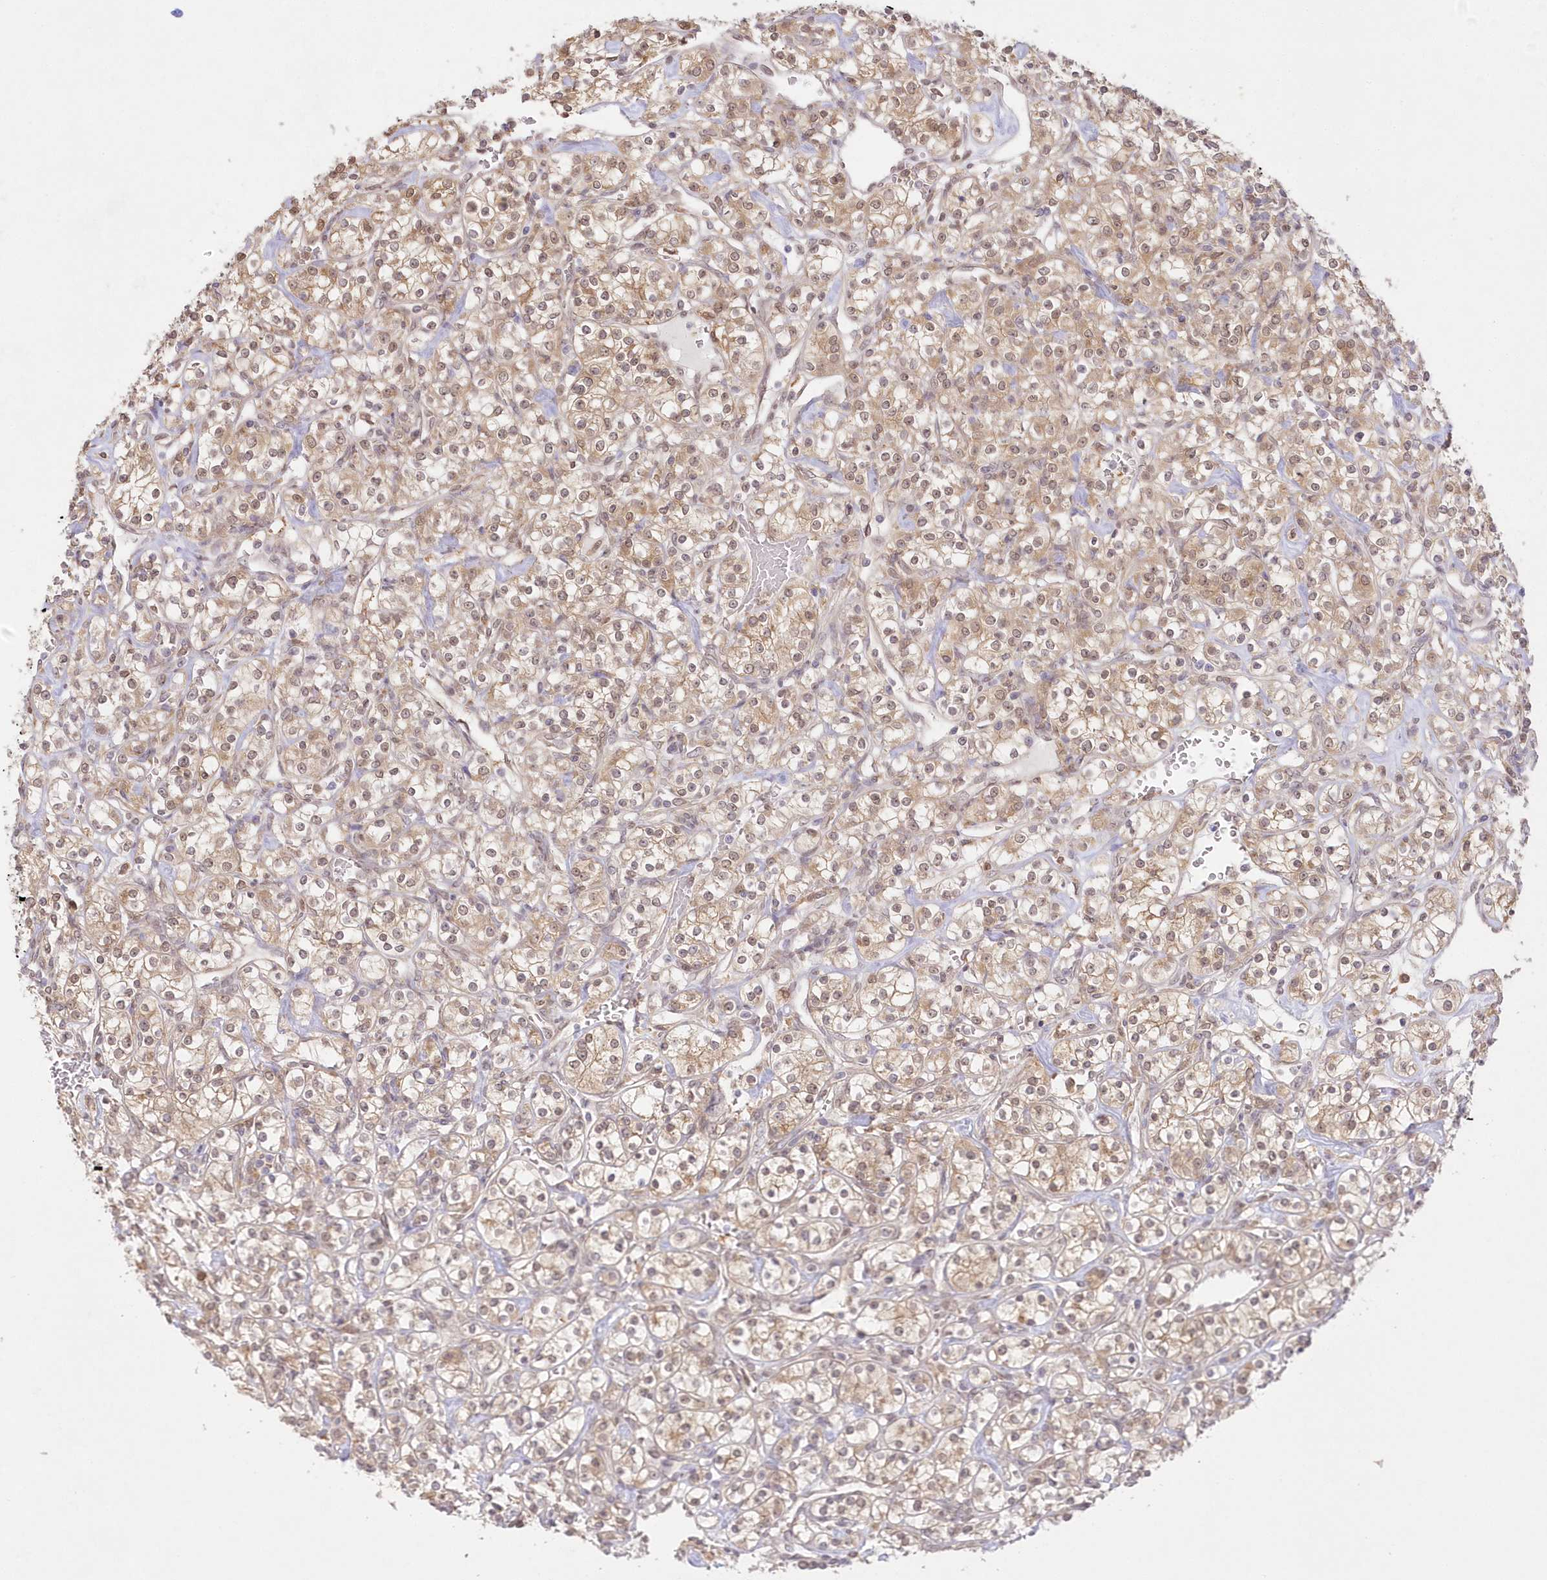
{"staining": {"intensity": "moderate", "quantity": ">75%", "location": "cytoplasmic/membranous,nuclear"}, "tissue": "renal cancer", "cell_type": "Tumor cells", "image_type": "cancer", "snomed": [{"axis": "morphology", "description": "Adenocarcinoma, NOS"}, {"axis": "topography", "description": "Kidney"}], "caption": "Protein staining exhibits moderate cytoplasmic/membranous and nuclear positivity in about >75% of tumor cells in renal cancer. Using DAB (3,3'-diaminobenzidine) (brown) and hematoxylin (blue) stains, captured at high magnification using brightfield microscopy.", "gene": "RNPEP", "patient": {"sex": "male", "age": 77}}